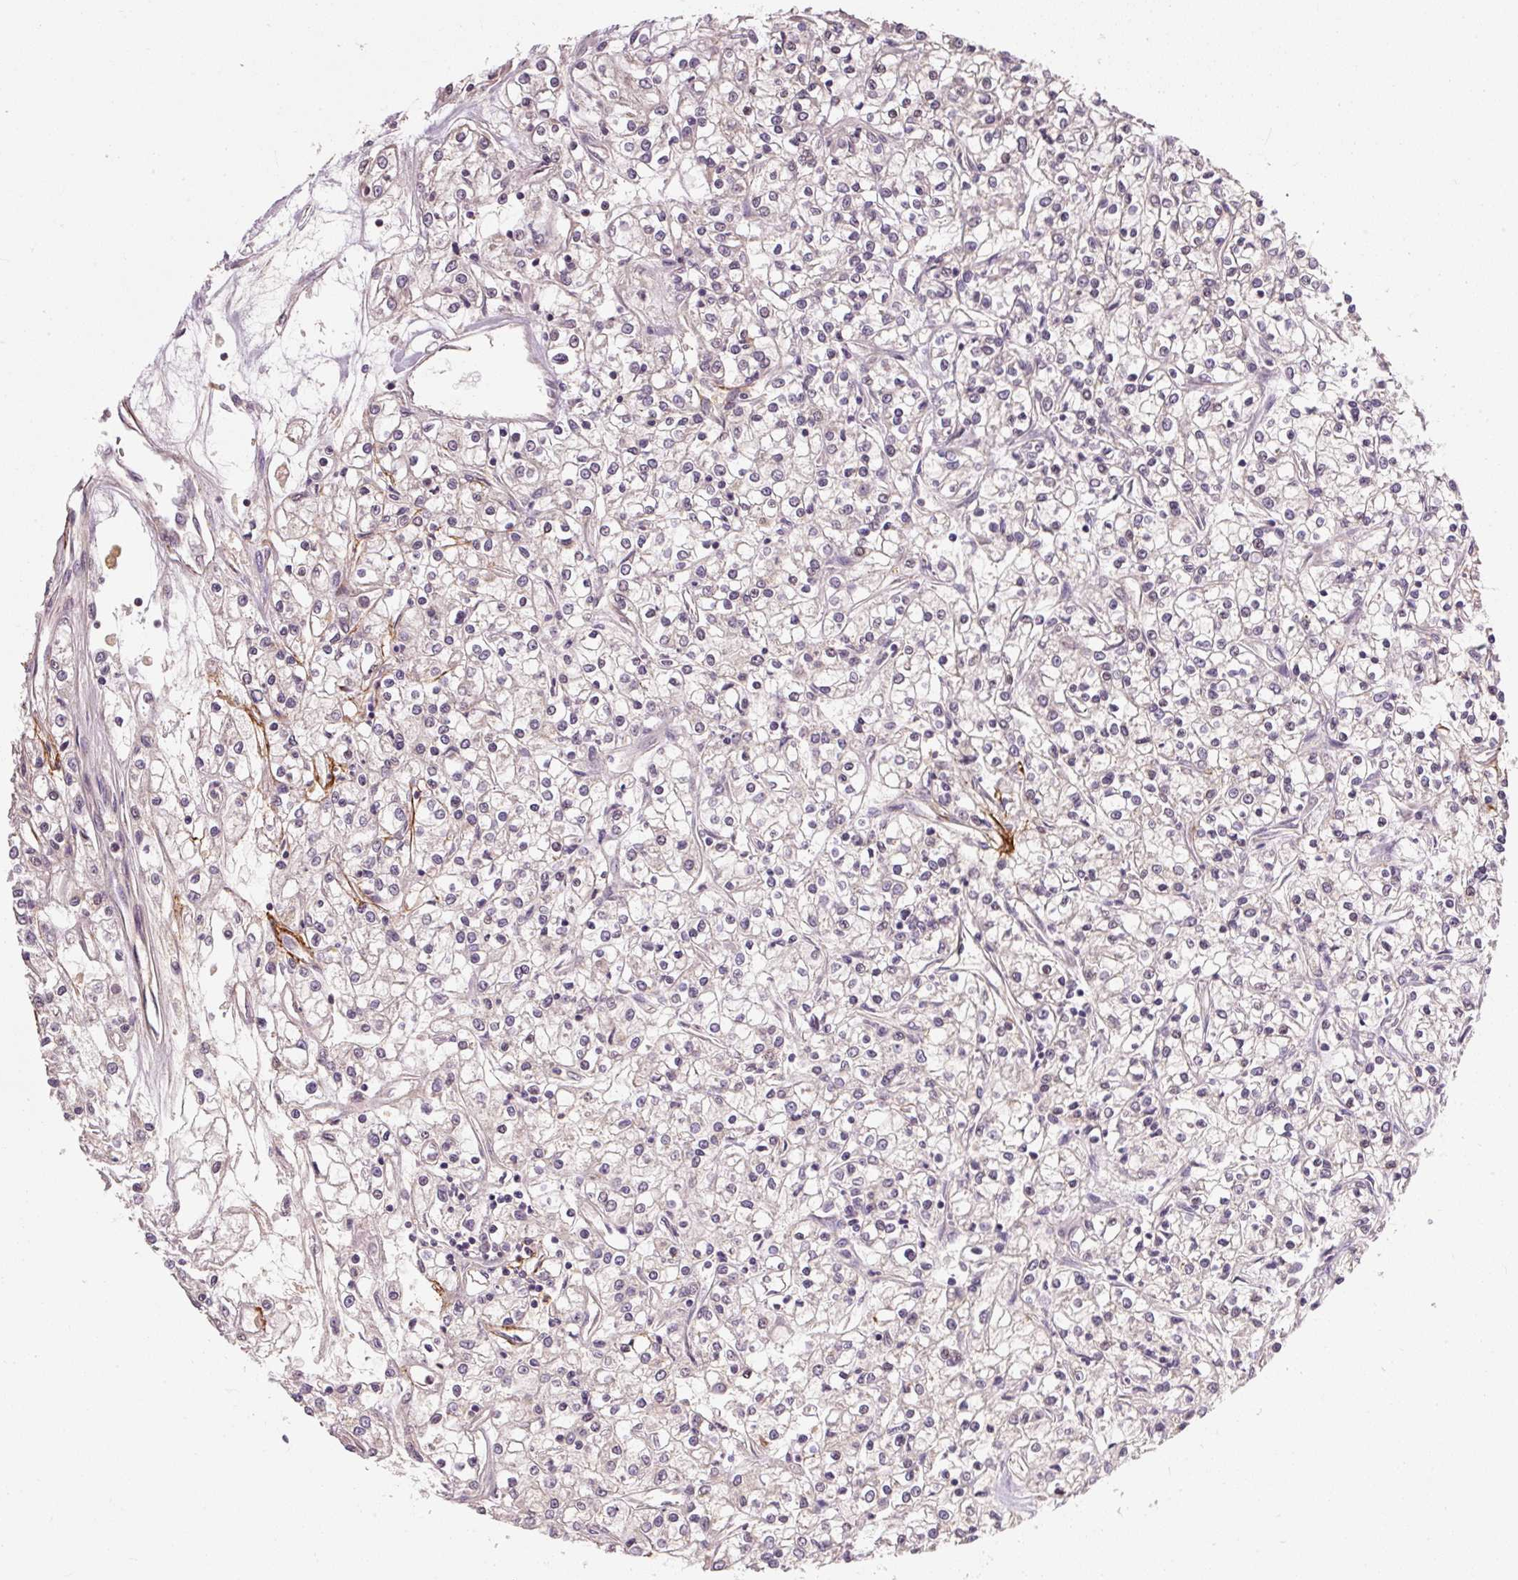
{"staining": {"intensity": "negative", "quantity": "none", "location": "none"}, "tissue": "renal cancer", "cell_type": "Tumor cells", "image_type": "cancer", "snomed": [{"axis": "morphology", "description": "Adenocarcinoma, NOS"}, {"axis": "topography", "description": "Kidney"}], "caption": "This is an IHC histopathology image of adenocarcinoma (renal). There is no expression in tumor cells.", "gene": "CFAP65", "patient": {"sex": "female", "age": 59}}